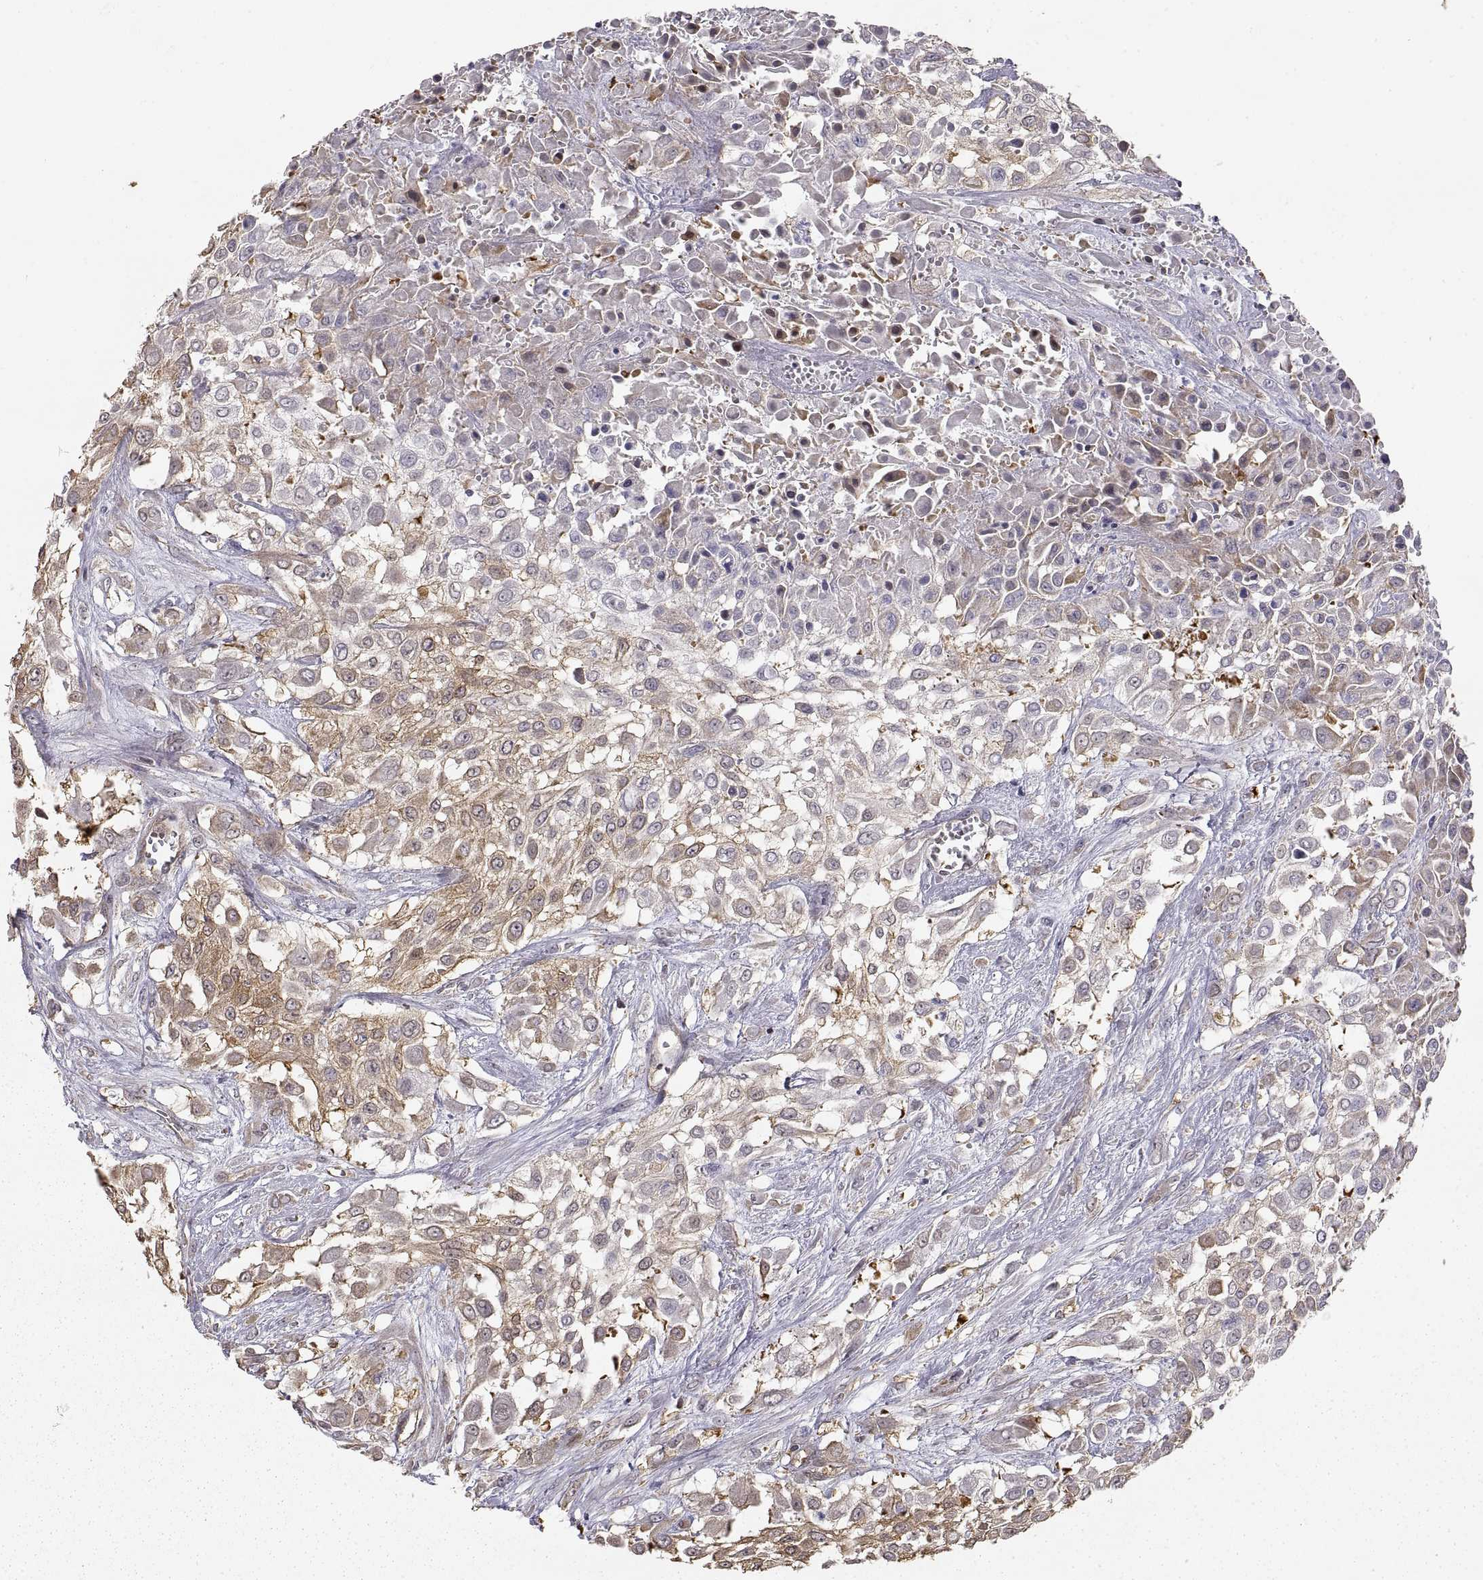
{"staining": {"intensity": "moderate", "quantity": "25%-75%", "location": "cytoplasmic/membranous"}, "tissue": "urothelial cancer", "cell_type": "Tumor cells", "image_type": "cancer", "snomed": [{"axis": "morphology", "description": "Urothelial carcinoma, High grade"}, {"axis": "topography", "description": "Urinary bladder"}], "caption": "Immunohistochemistry of high-grade urothelial carcinoma shows medium levels of moderate cytoplasmic/membranous staining in approximately 25%-75% of tumor cells.", "gene": "HSP90AB1", "patient": {"sex": "male", "age": 57}}